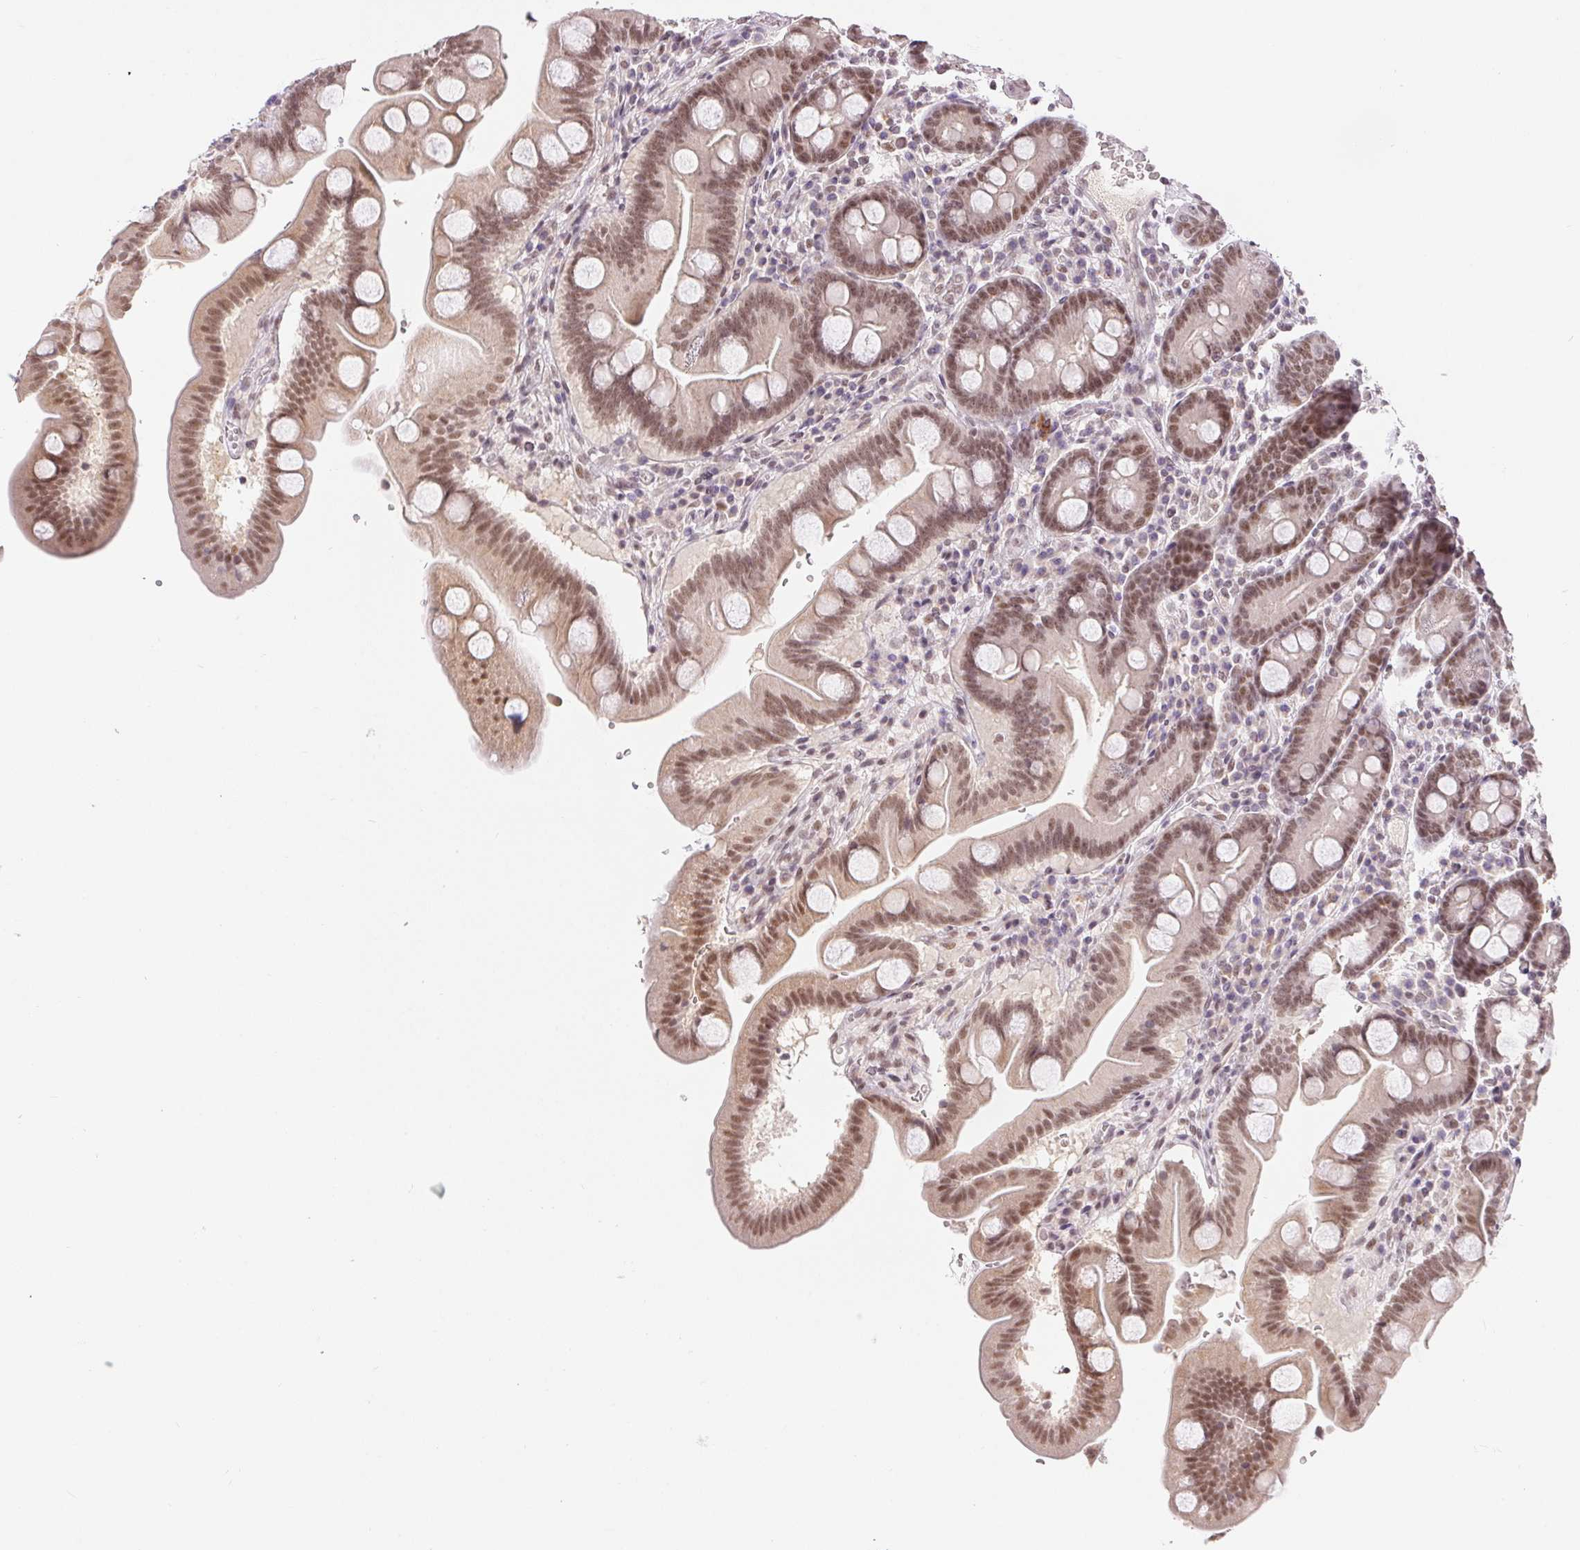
{"staining": {"intensity": "moderate", "quantity": ">75%", "location": "nuclear"}, "tissue": "duodenum", "cell_type": "Glandular cells", "image_type": "normal", "snomed": [{"axis": "morphology", "description": "Normal tissue, NOS"}, {"axis": "topography", "description": "Duodenum"}], "caption": "Protein expression by immunohistochemistry (IHC) displays moderate nuclear expression in about >75% of glandular cells in unremarkable duodenum.", "gene": "DEK", "patient": {"sex": "male", "age": 59}}